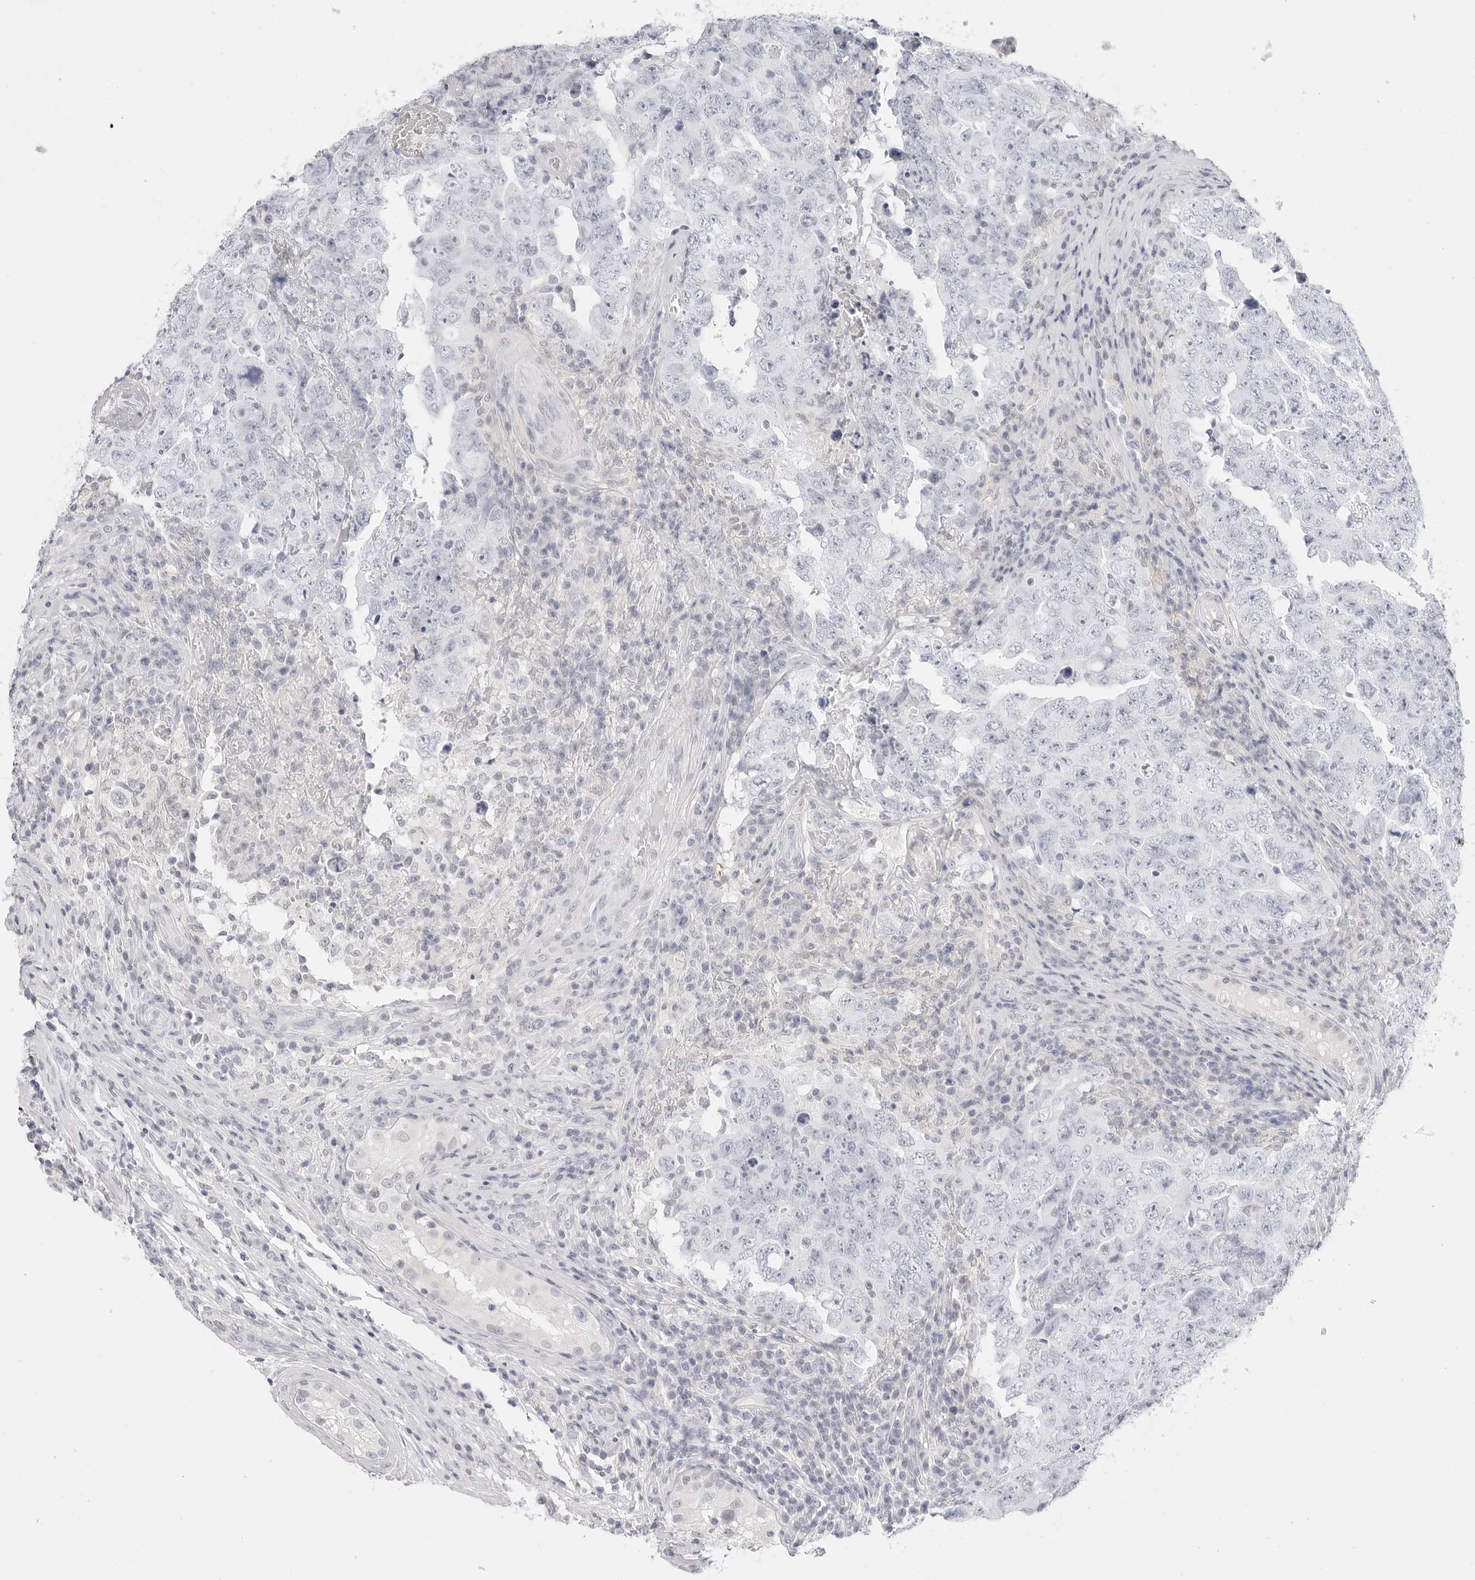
{"staining": {"intensity": "negative", "quantity": "none", "location": "none"}, "tissue": "testis cancer", "cell_type": "Tumor cells", "image_type": "cancer", "snomed": [{"axis": "morphology", "description": "Carcinoma, Embryonal, NOS"}, {"axis": "topography", "description": "Testis"}], "caption": "Immunohistochemistry (IHC) of testis cancer (embryonal carcinoma) displays no staining in tumor cells.", "gene": "HMGCS2", "patient": {"sex": "male", "age": 26}}